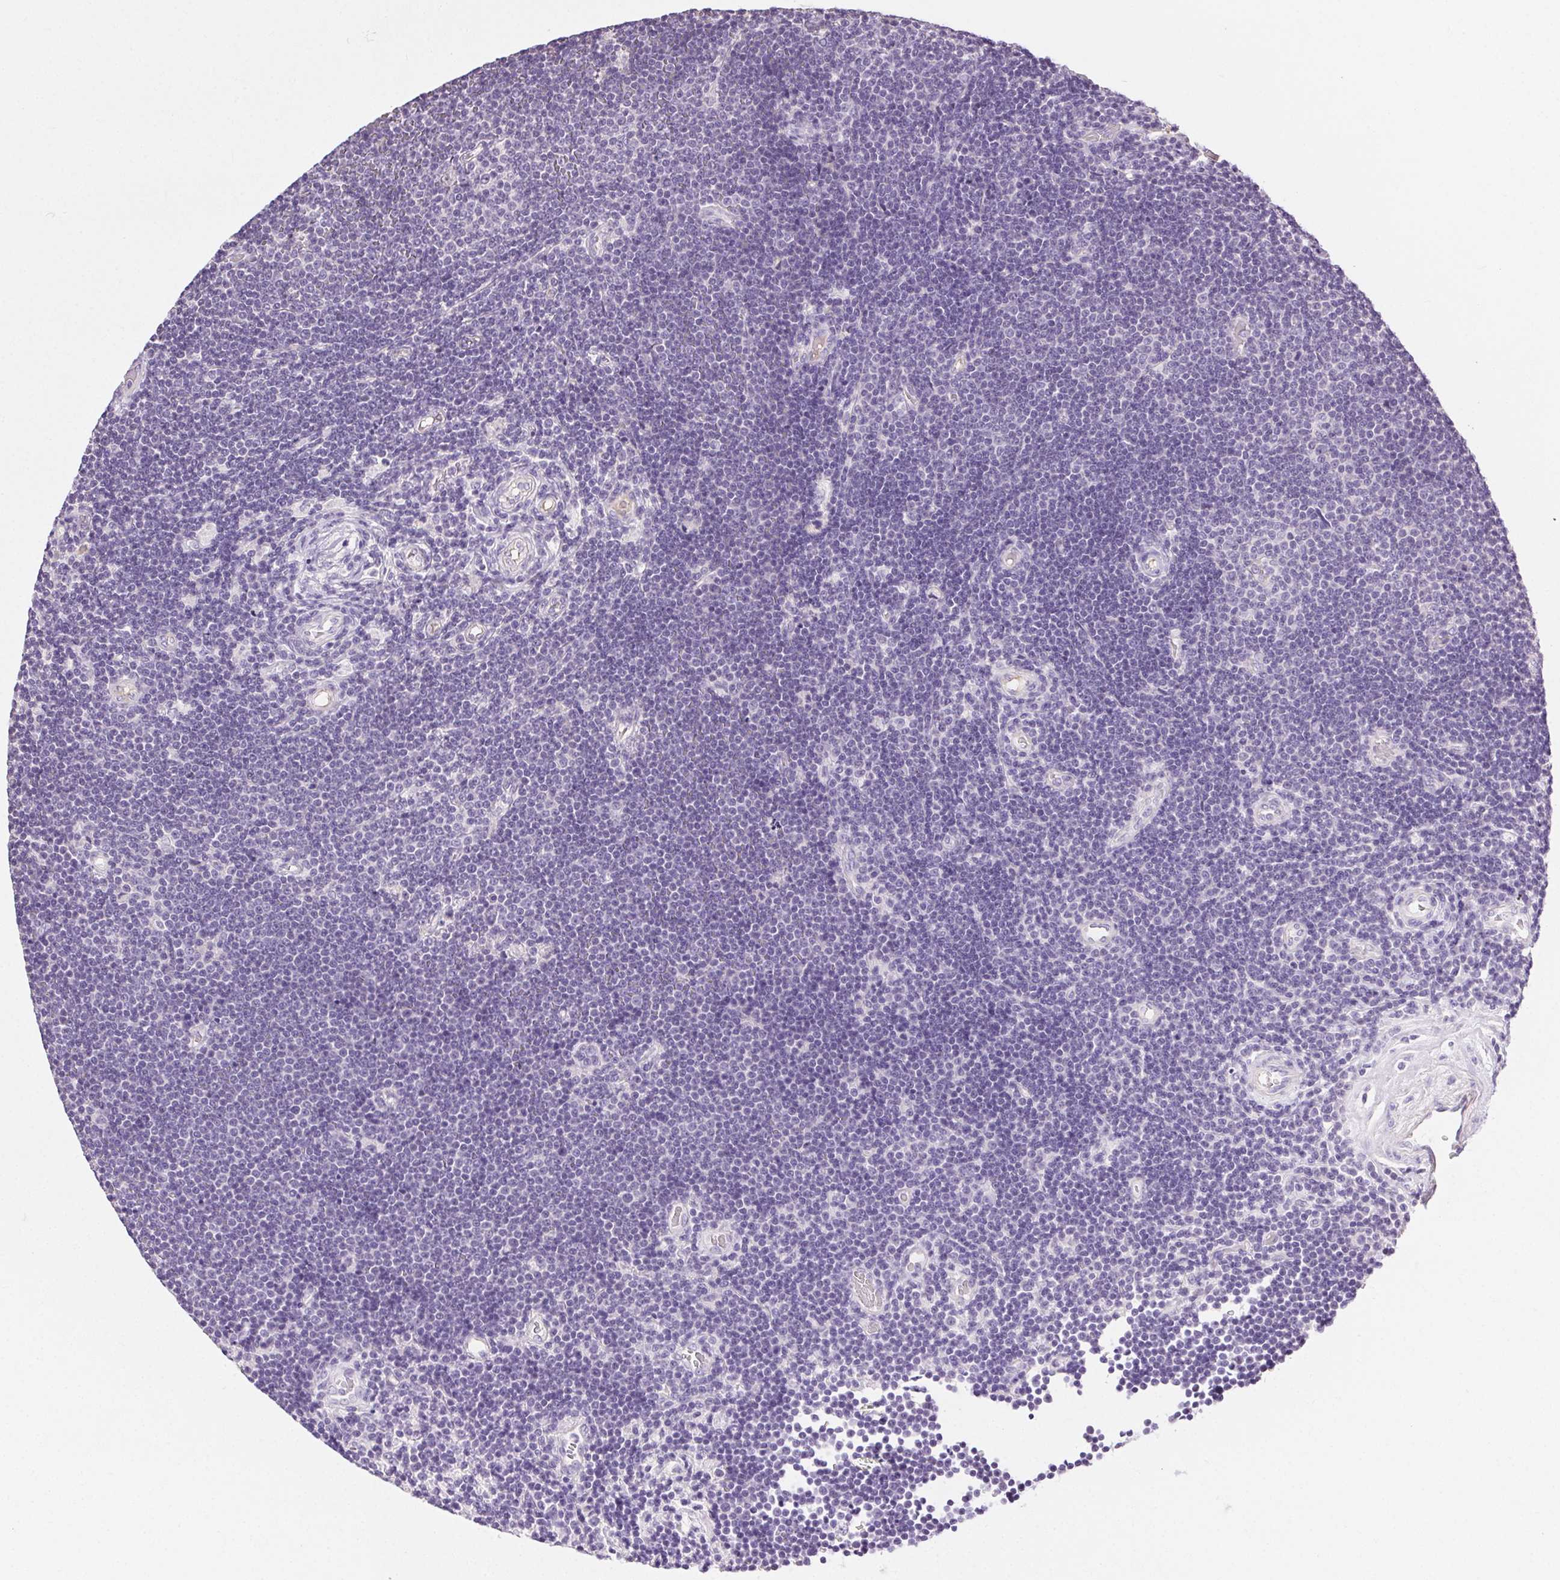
{"staining": {"intensity": "negative", "quantity": "none", "location": "none"}, "tissue": "lymphoma", "cell_type": "Tumor cells", "image_type": "cancer", "snomed": [{"axis": "morphology", "description": "Malignant lymphoma, non-Hodgkin's type, Low grade"}, {"axis": "topography", "description": "Brain"}], "caption": "Tumor cells are negative for brown protein staining in malignant lymphoma, non-Hodgkin's type (low-grade).", "gene": "SYCE2", "patient": {"sex": "female", "age": 66}}